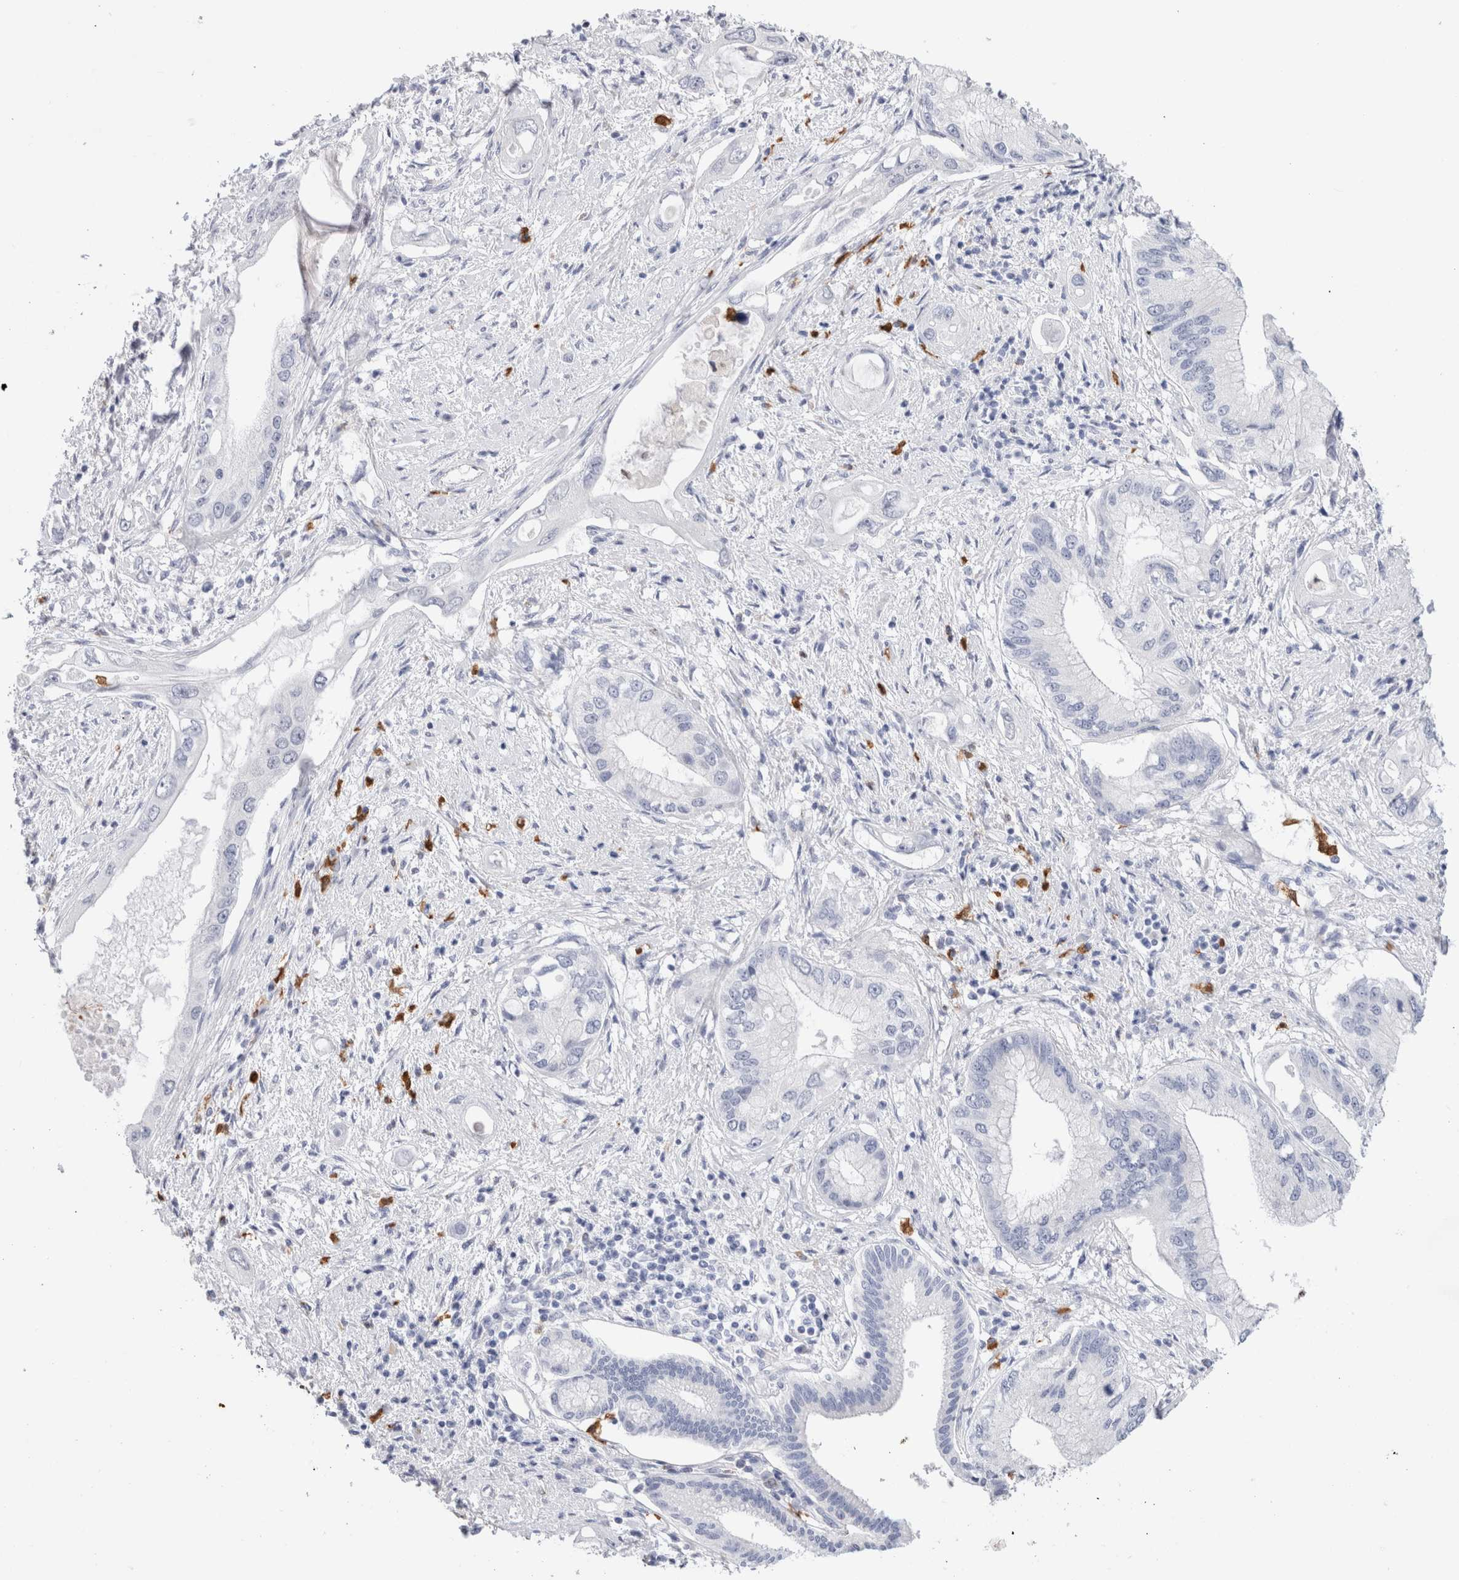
{"staining": {"intensity": "negative", "quantity": "none", "location": "none"}, "tissue": "pancreatic cancer", "cell_type": "Tumor cells", "image_type": "cancer", "snomed": [{"axis": "morphology", "description": "Inflammation, NOS"}, {"axis": "morphology", "description": "Adenocarcinoma, NOS"}, {"axis": "topography", "description": "Pancreas"}], "caption": "Immunohistochemistry (IHC) histopathology image of human pancreatic adenocarcinoma stained for a protein (brown), which displays no expression in tumor cells.", "gene": "SLC10A5", "patient": {"sex": "female", "age": 56}}